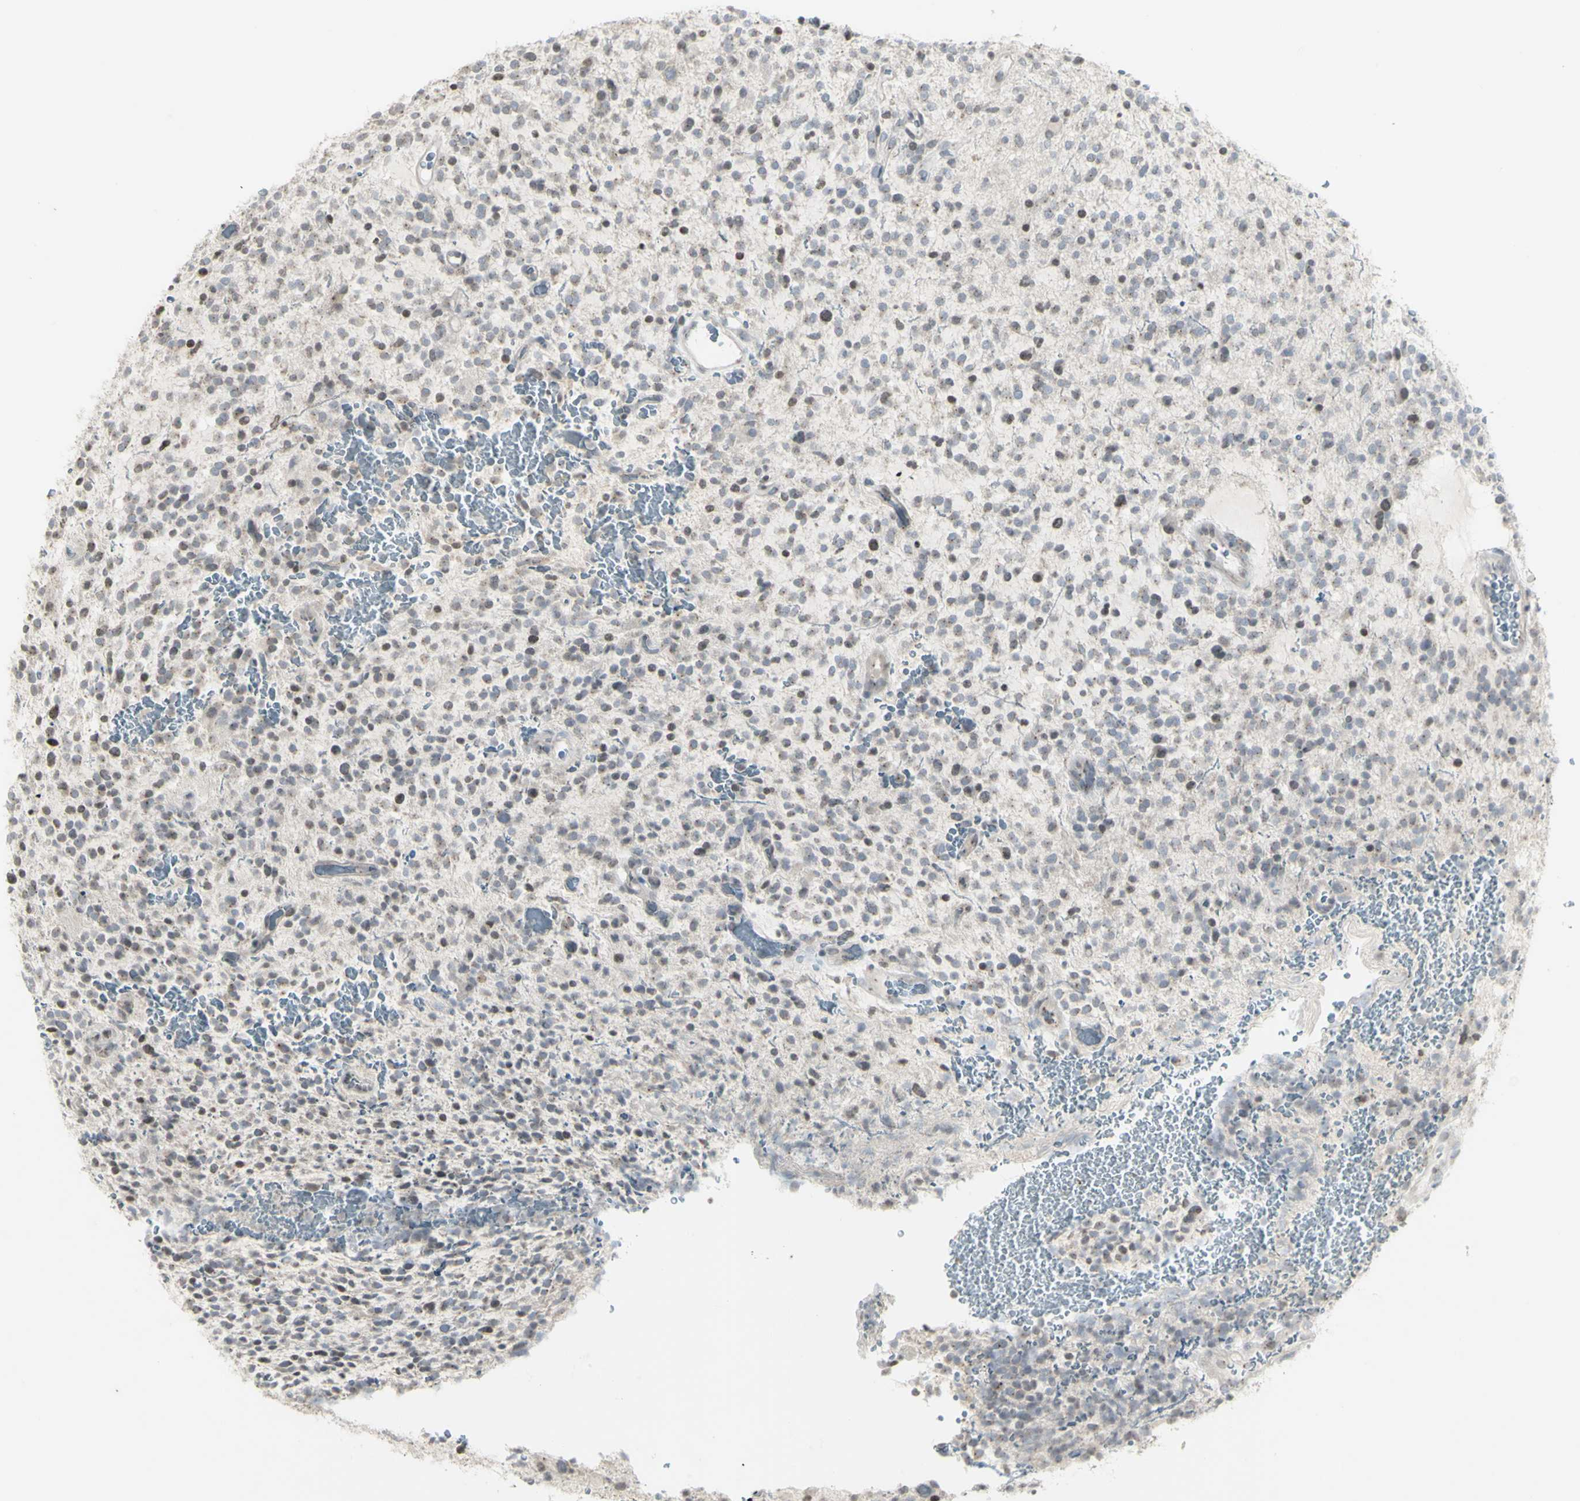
{"staining": {"intensity": "weak", "quantity": "<25%", "location": "nuclear"}, "tissue": "glioma", "cell_type": "Tumor cells", "image_type": "cancer", "snomed": [{"axis": "morphology", "description": "Glioma, malignant, High grade"}, {"axis": "topography", "description": "Brain"}], "caption": "Immunohistochemical staining of glioma reveals no significant expression in tumor cells. (Stains: DAB (3,3'-diaminobenzidine) immunohistochemistry (IHC) with hematoxylin counter stain, Microscopy: brightfield microscopy at high magnification).", "gene": "MUC5AC", "patient": {"sex": "male", "age": 48}}